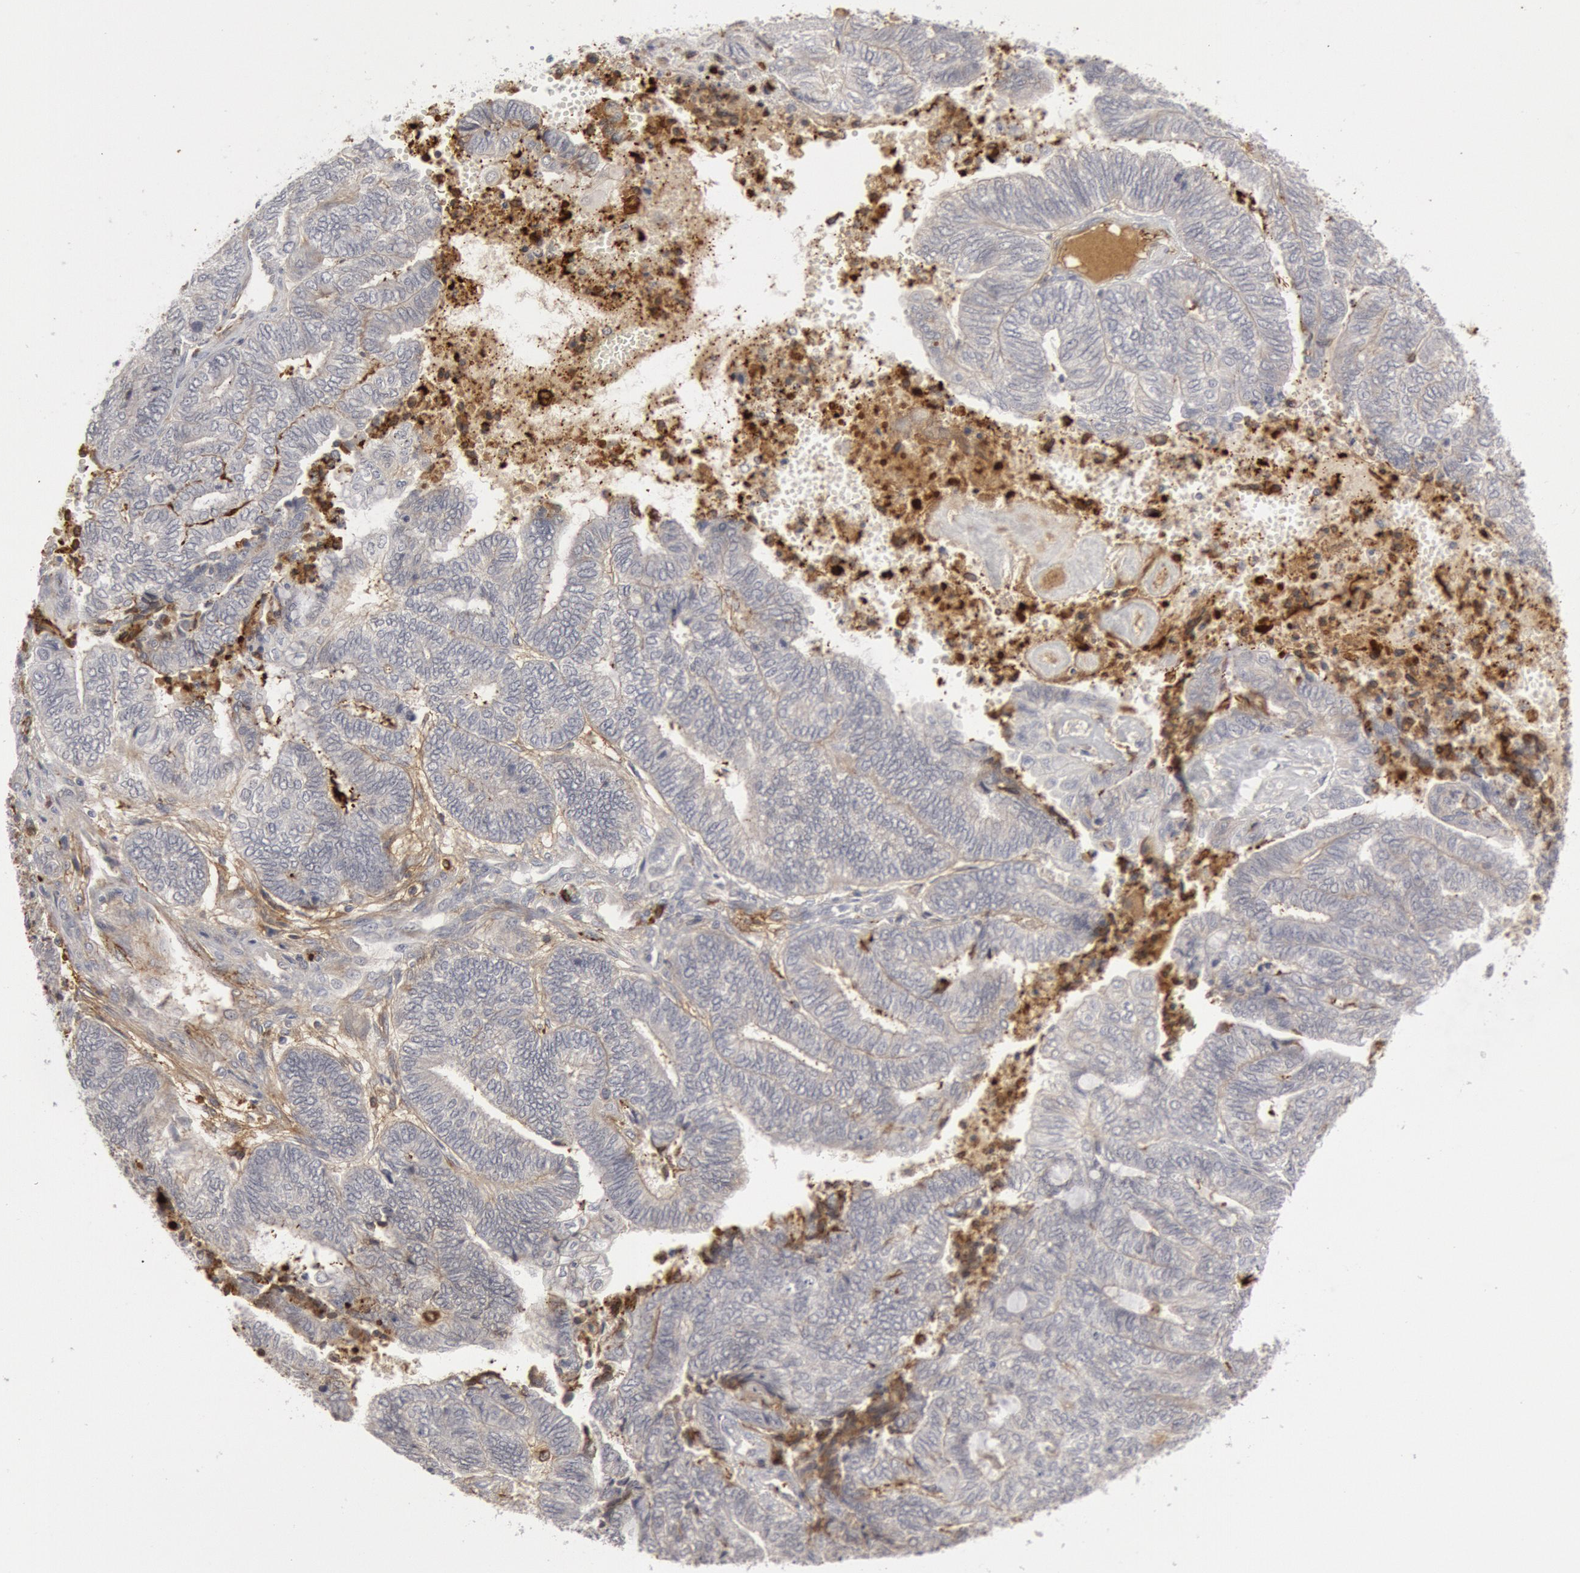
{"staining": {"intensity": "negative", "quantity": "none", "location": "none"}, "tissue": "endometrial cancer", "cell_type": "Tumor cells", "image_type": "cancer", "snomed": [{"axis": "morphology", "description": "Adenocarcinoma, NOS"}, {"axis": "topography", "description": "Uterus"}, {"axis": "topography", "description": "Endometrium"}], "caption": "IHC histopathology image of neoplastic tissue: human endometrial cancer (adenocarcinoma) stained with DAB reveals no significant protein staining in tumor cells. (DAB IHC with hematoxylin counter stain).", "gene": "C1QC", "patient": {"sex": "female", "age": 70}}